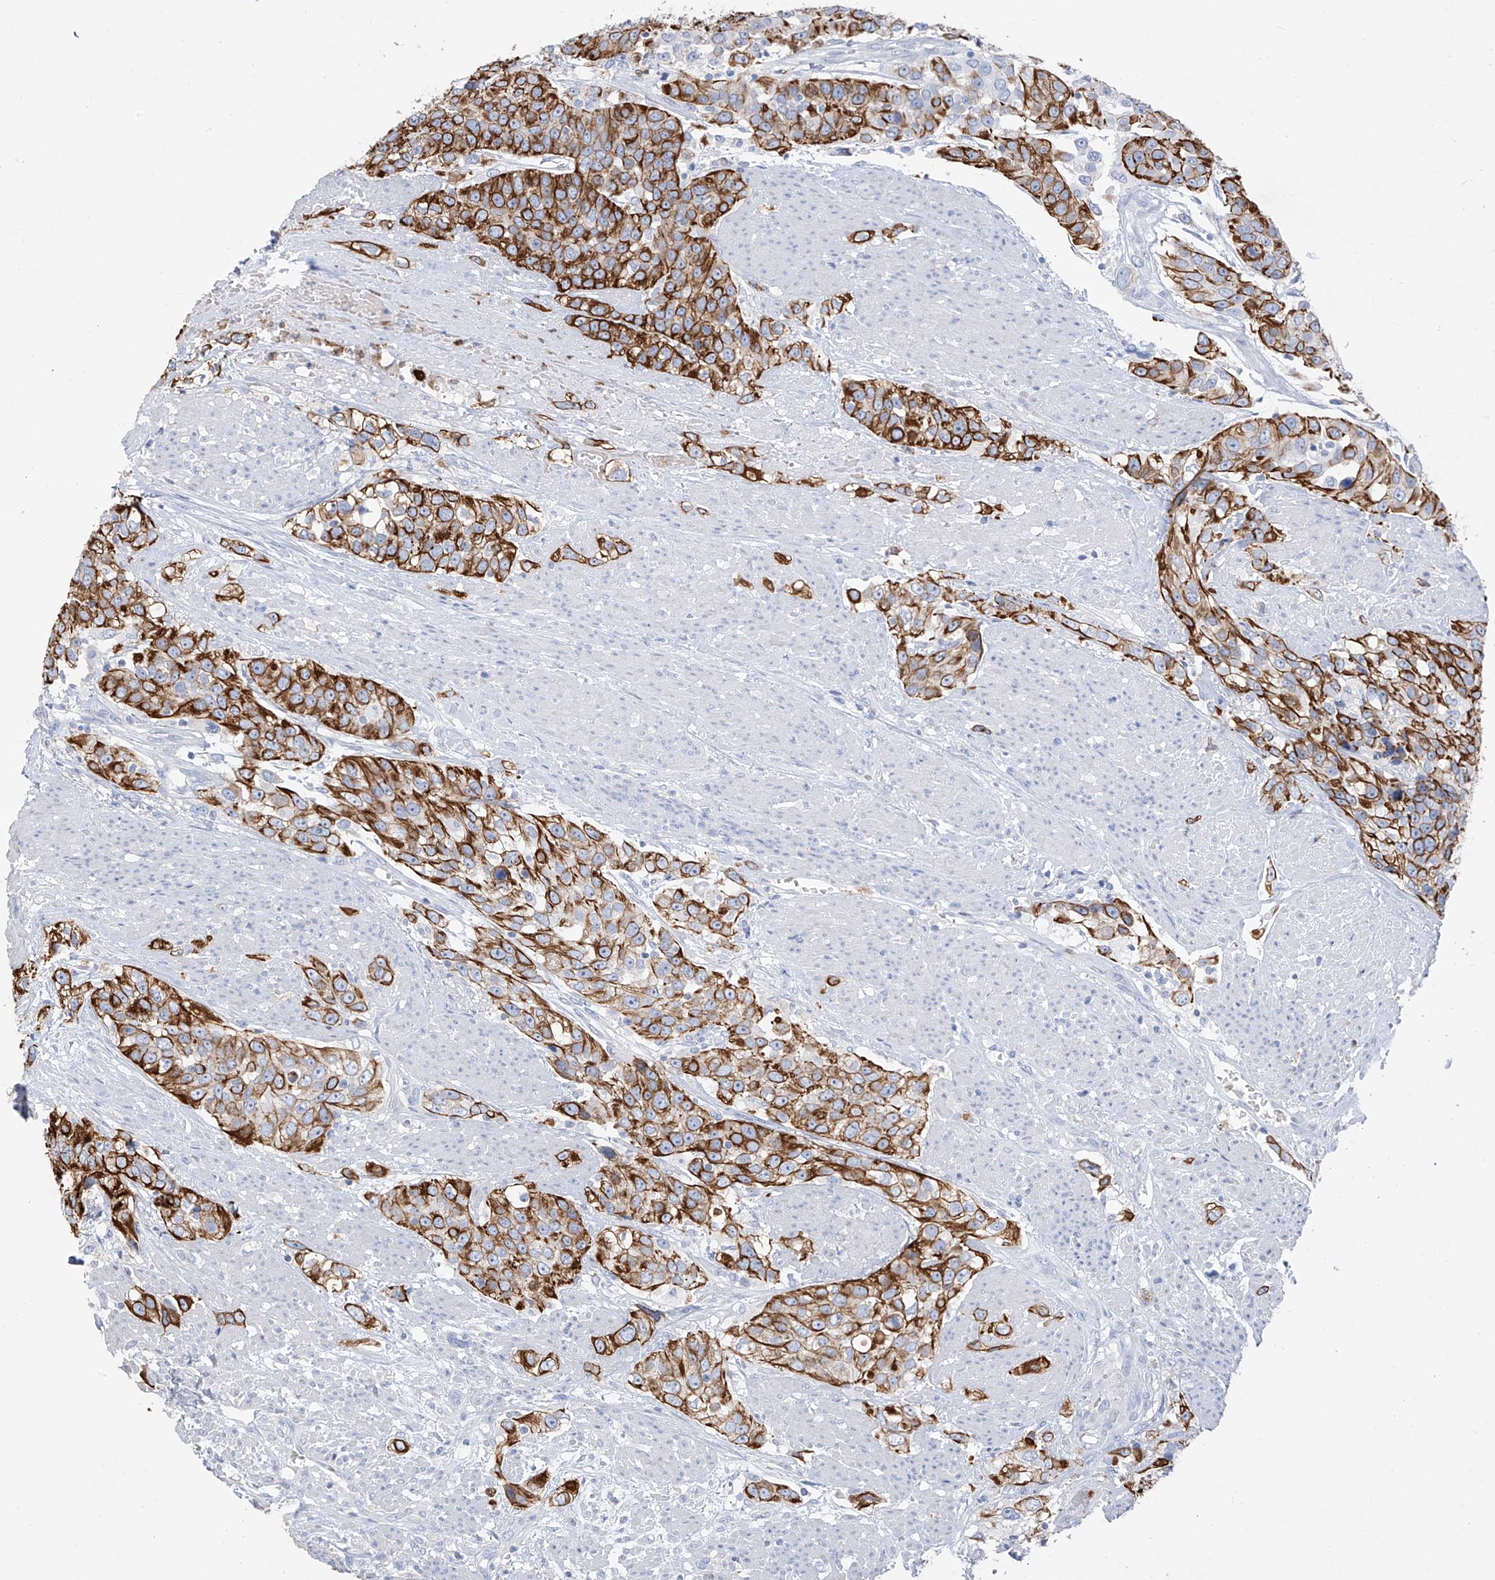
{"staining": {"intensity": "strong", "quantity": "25%-75%", "location": "cytoplasmic/membranous"}, "tissue": "urothelial cancer", "cell_type": "Tumor cells", "image_type": "cancer", "snomed": [{"axis": "morphology", "description": "Urothelial carcinoma, High grade"}, {"axis": "topography", "description": "Urinary bladder"}], "caption": "IHC histopathology image of human urothelial cancer stained for a protein (brown), which reveals high levels of strong cytoplasmic/membranous positivity in approximately 25%-75% of tumor cells.", "gene": "PAFAH1B3", "patient": {"sex": "female", "age": 80}}